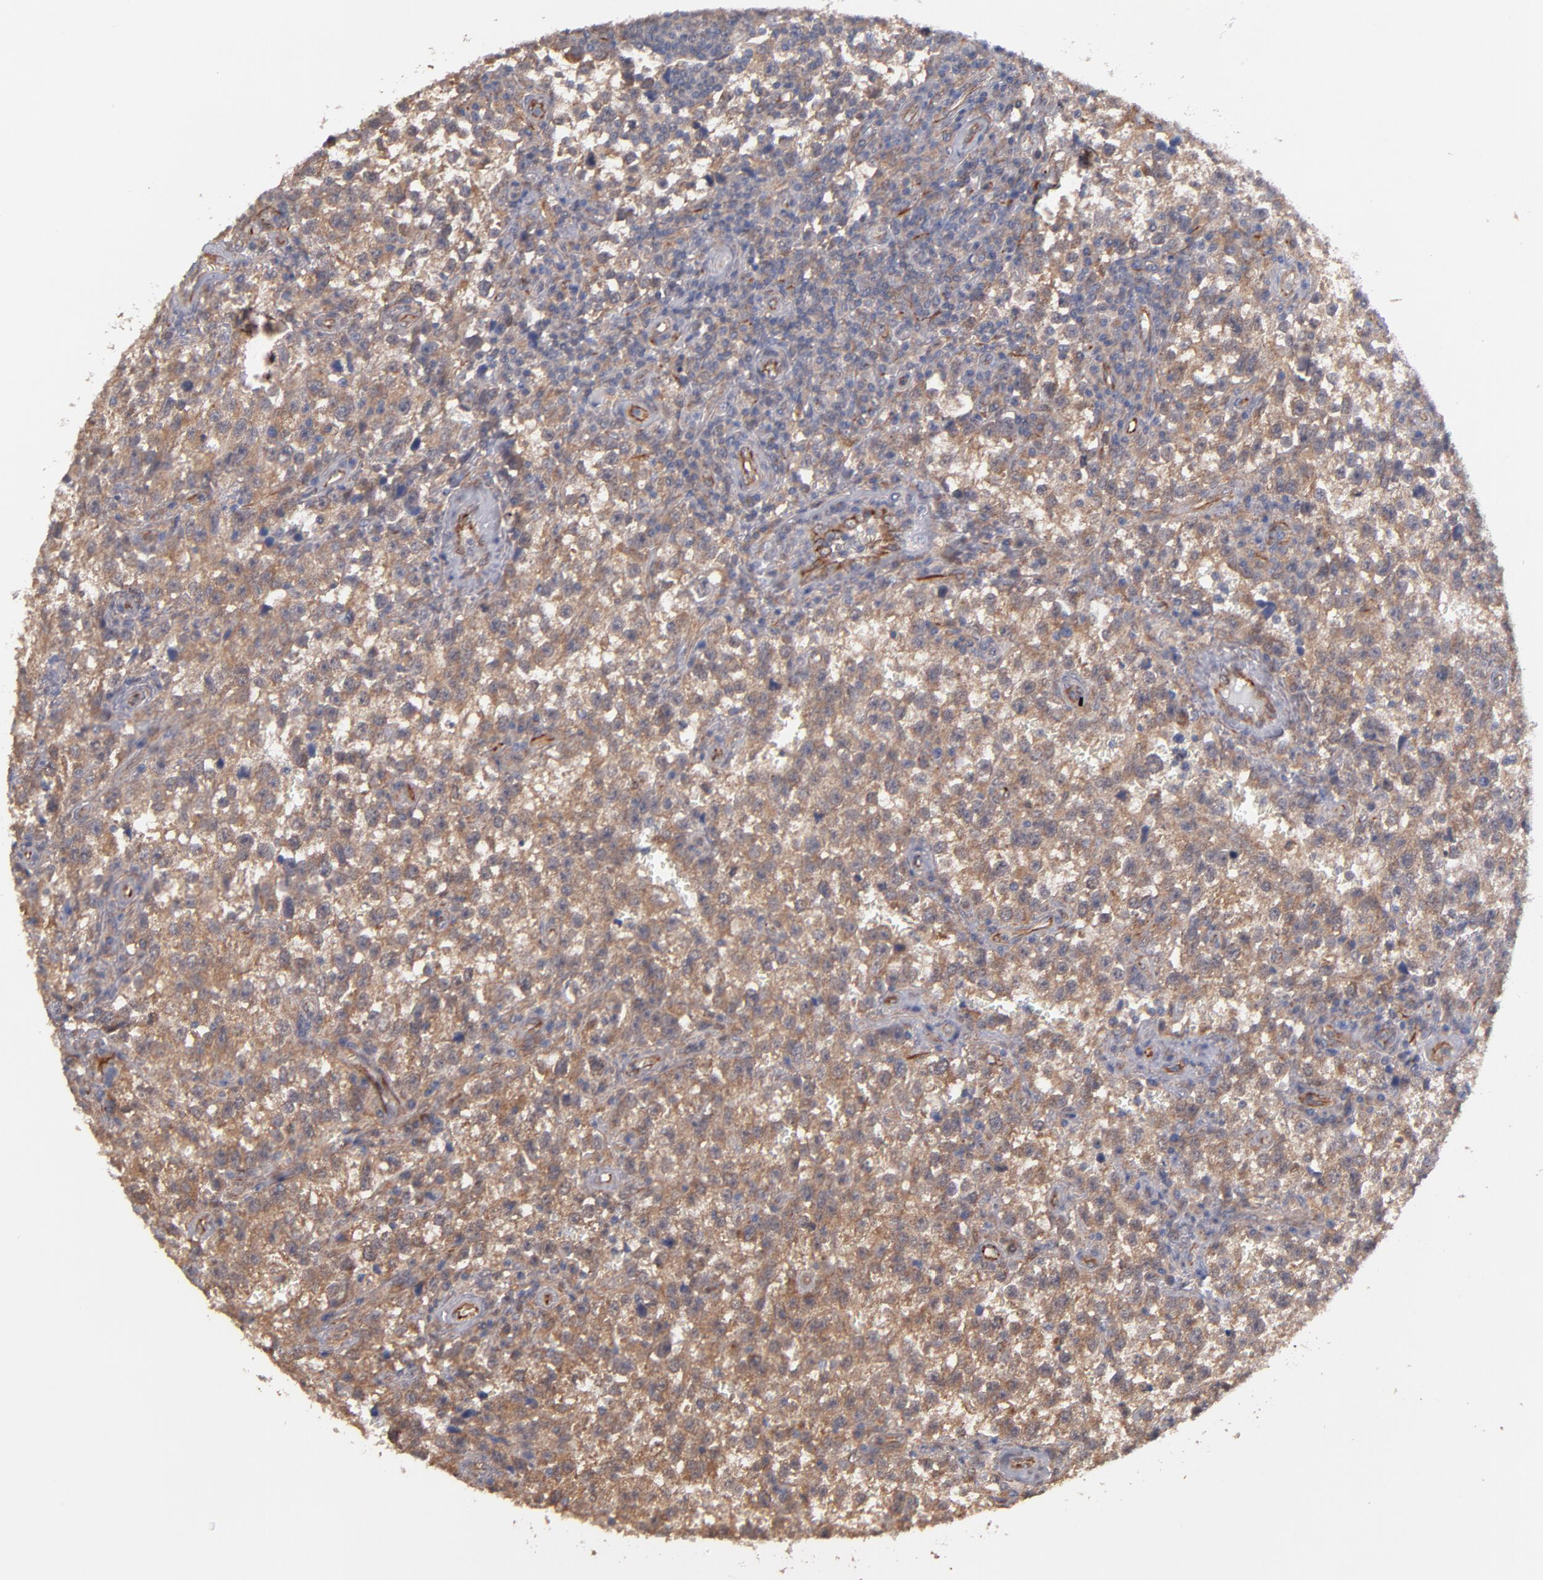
{"staining": {"intensity": "moderate", "quantity": ">75%", "location": "cytoplasmic/membranous"}, "tissue": "testis cancer", "cell_type": "Tumor cells", "image_type": "cancer", "snomed": [{"axis": "morphology", "description": "Seminoma, NOS"}, {"axis": "topography", "description": "Testis"}], "caption": "Immunohistochemistry (IHC) (DAB (3,3'-diaminobenzidine)) staining of testis cancer (seminoma) displays moderate cytoplasmic/membranous protein positivity in about >75% of tumor cells.", "gene": "GMFG", "patient": {"sex": "male", "age": 38}}